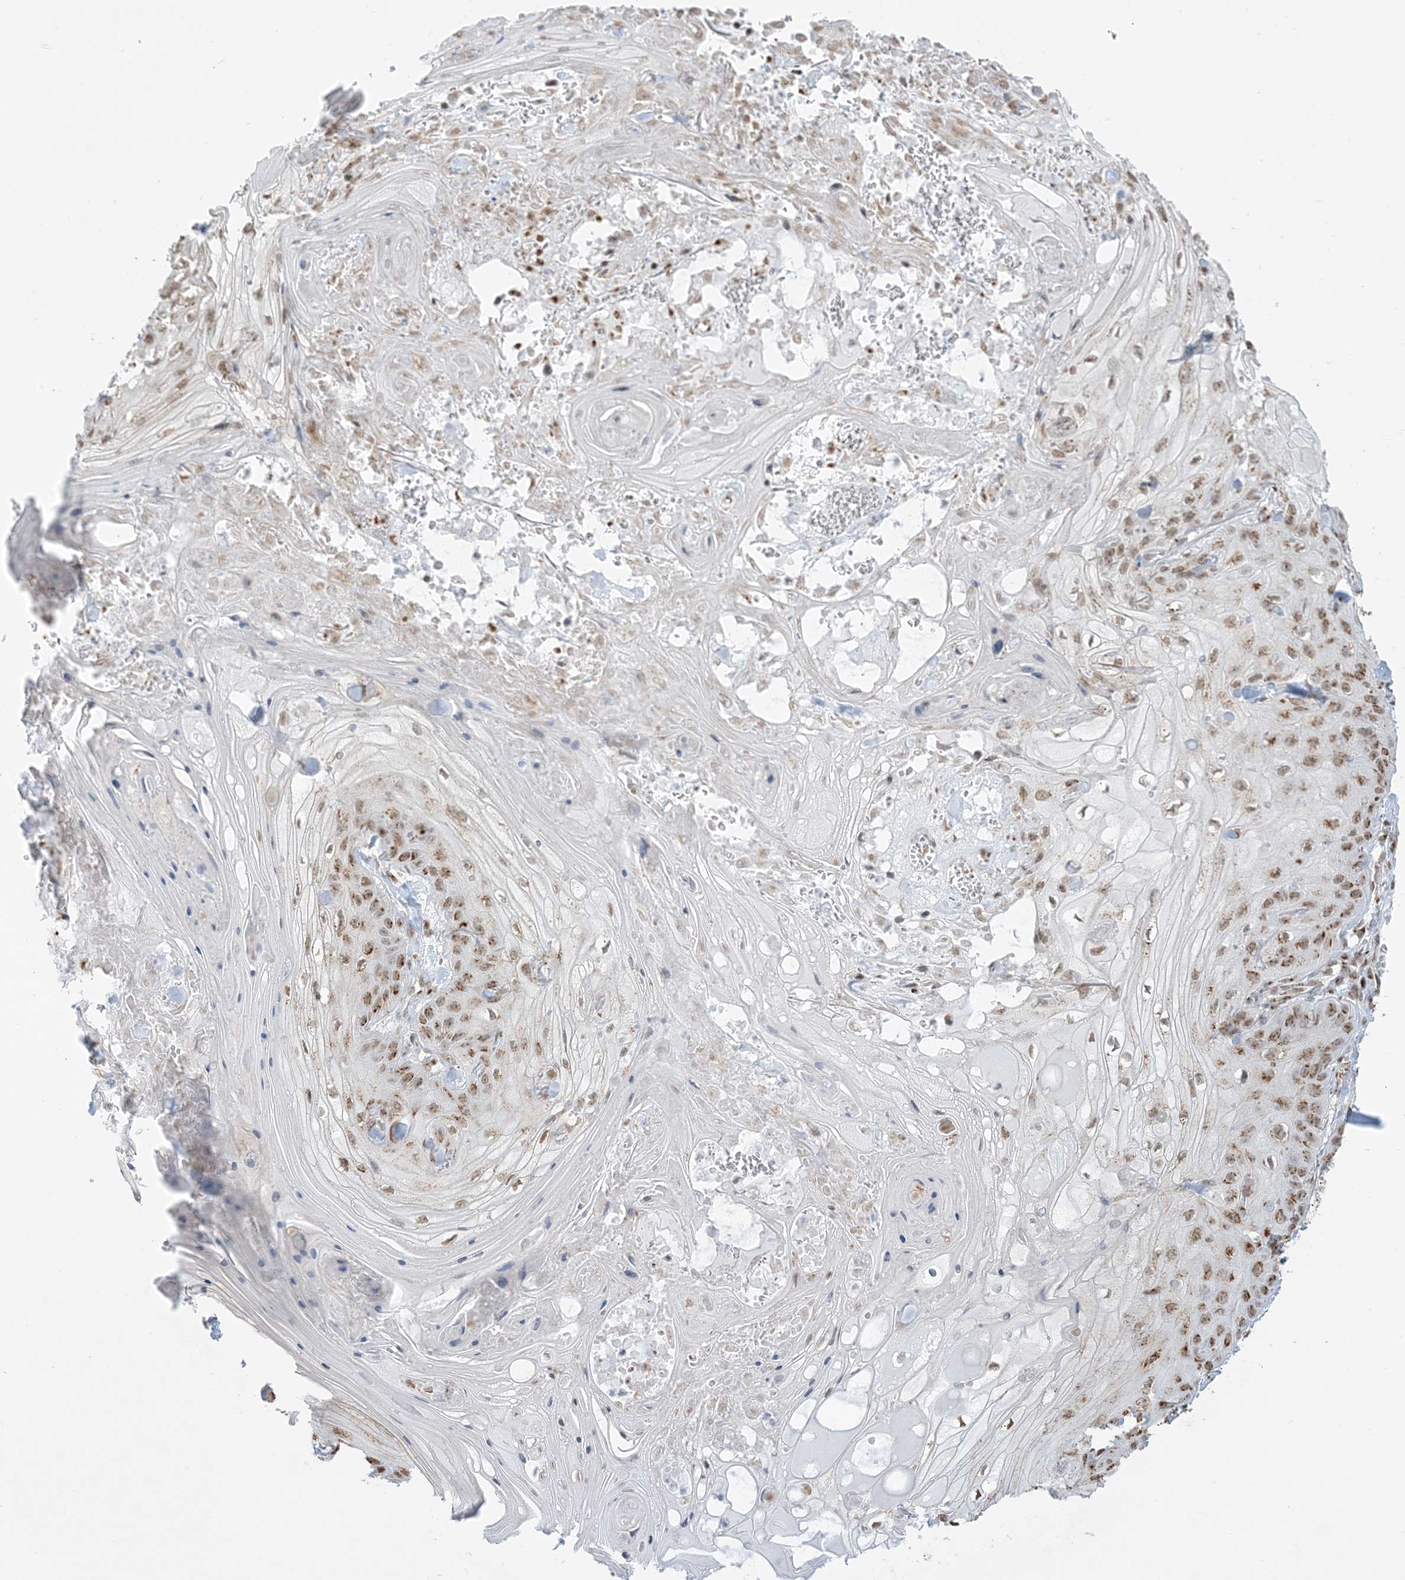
{"staining": {"intensity": "moderate", "quantity": ">75%", "location": "cytoplasmic/membranous,nuclear"}, "tissue": "skin cancer", "cell_type": "Tumor cells", "image_type": "cancer", "snomed": [{"axis": "morphology", "description": "Squamous cell carcinoma, NOS"}, {"axis": "topography", "description": "Skin"}], "caption": "Protein expression by immunohistochemistry (IHC) shows moderate cytoplasmic/membranous and nuclear expression in about >75% of tumor cells in skin cancer (squamous cell carcinoma). Ihc stains the protein of interest in brown and the nuclei are stained blue.", "gene": "GPR107", "patient": {"sex": "male", "age": 74}}